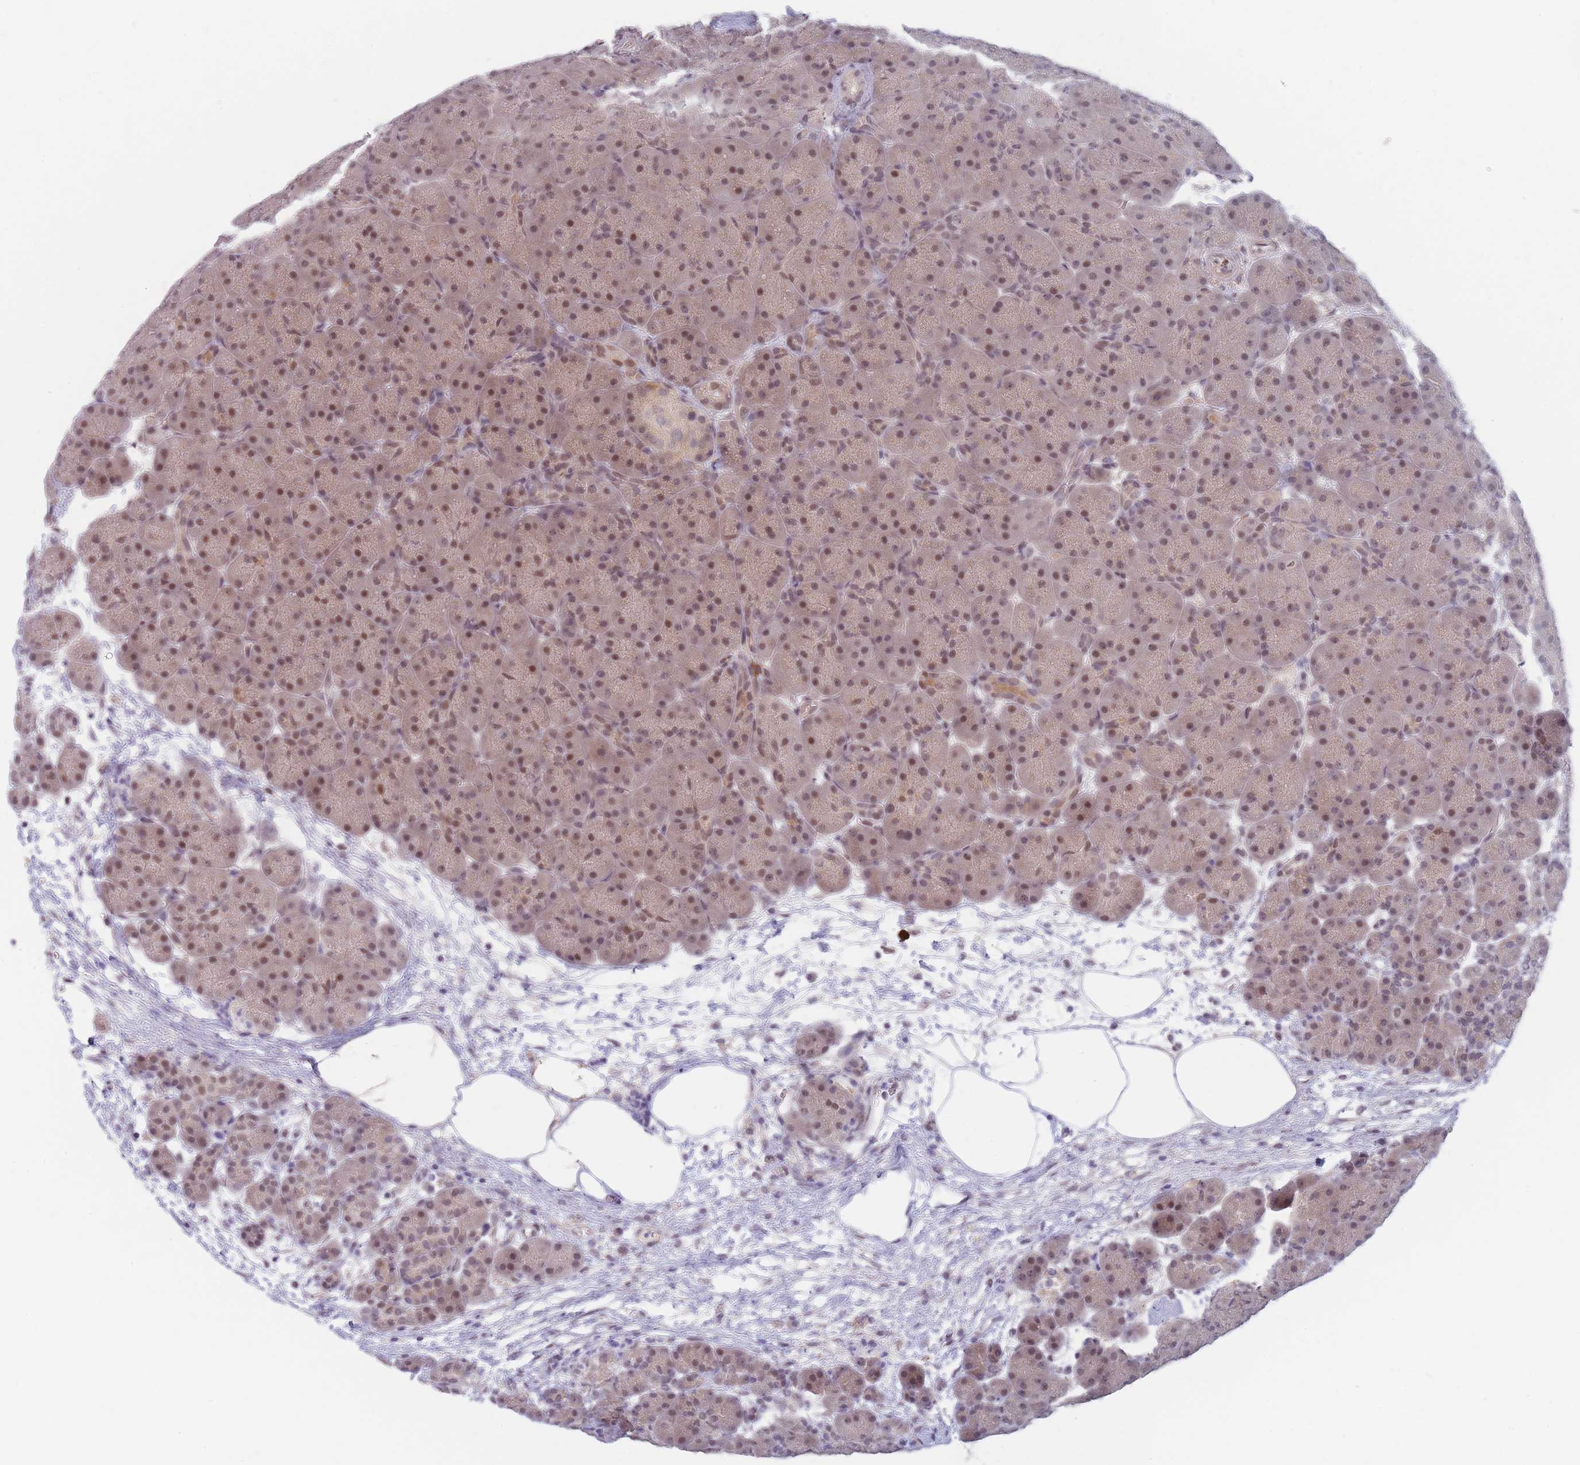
{"staining": {"intensity": "moderate", "quantity": "<25%", "location": "cytoplasmic/membranous,nuclear"}, "tissue": "pancreas", "cell_type": "Exocrine glandular cells", "image_type": "normal", "snomed": [{"axis": "morphology", "description": "Normal tissue, NOS"}, {"axis": "topography", "description": "Pancreas"}], "caption": "A brown stain highlights moderate cytoplasmic/membranous,nuclear staining of a protein in exocrine glandular cells of benign human pancreas. The staining was performed using DAB, with brown indicating positive protein expression. Nuclei are stained blue with hematoxylin.", "gene": "ANKRD10", "patient": {"sex": "male", "age": 66}}